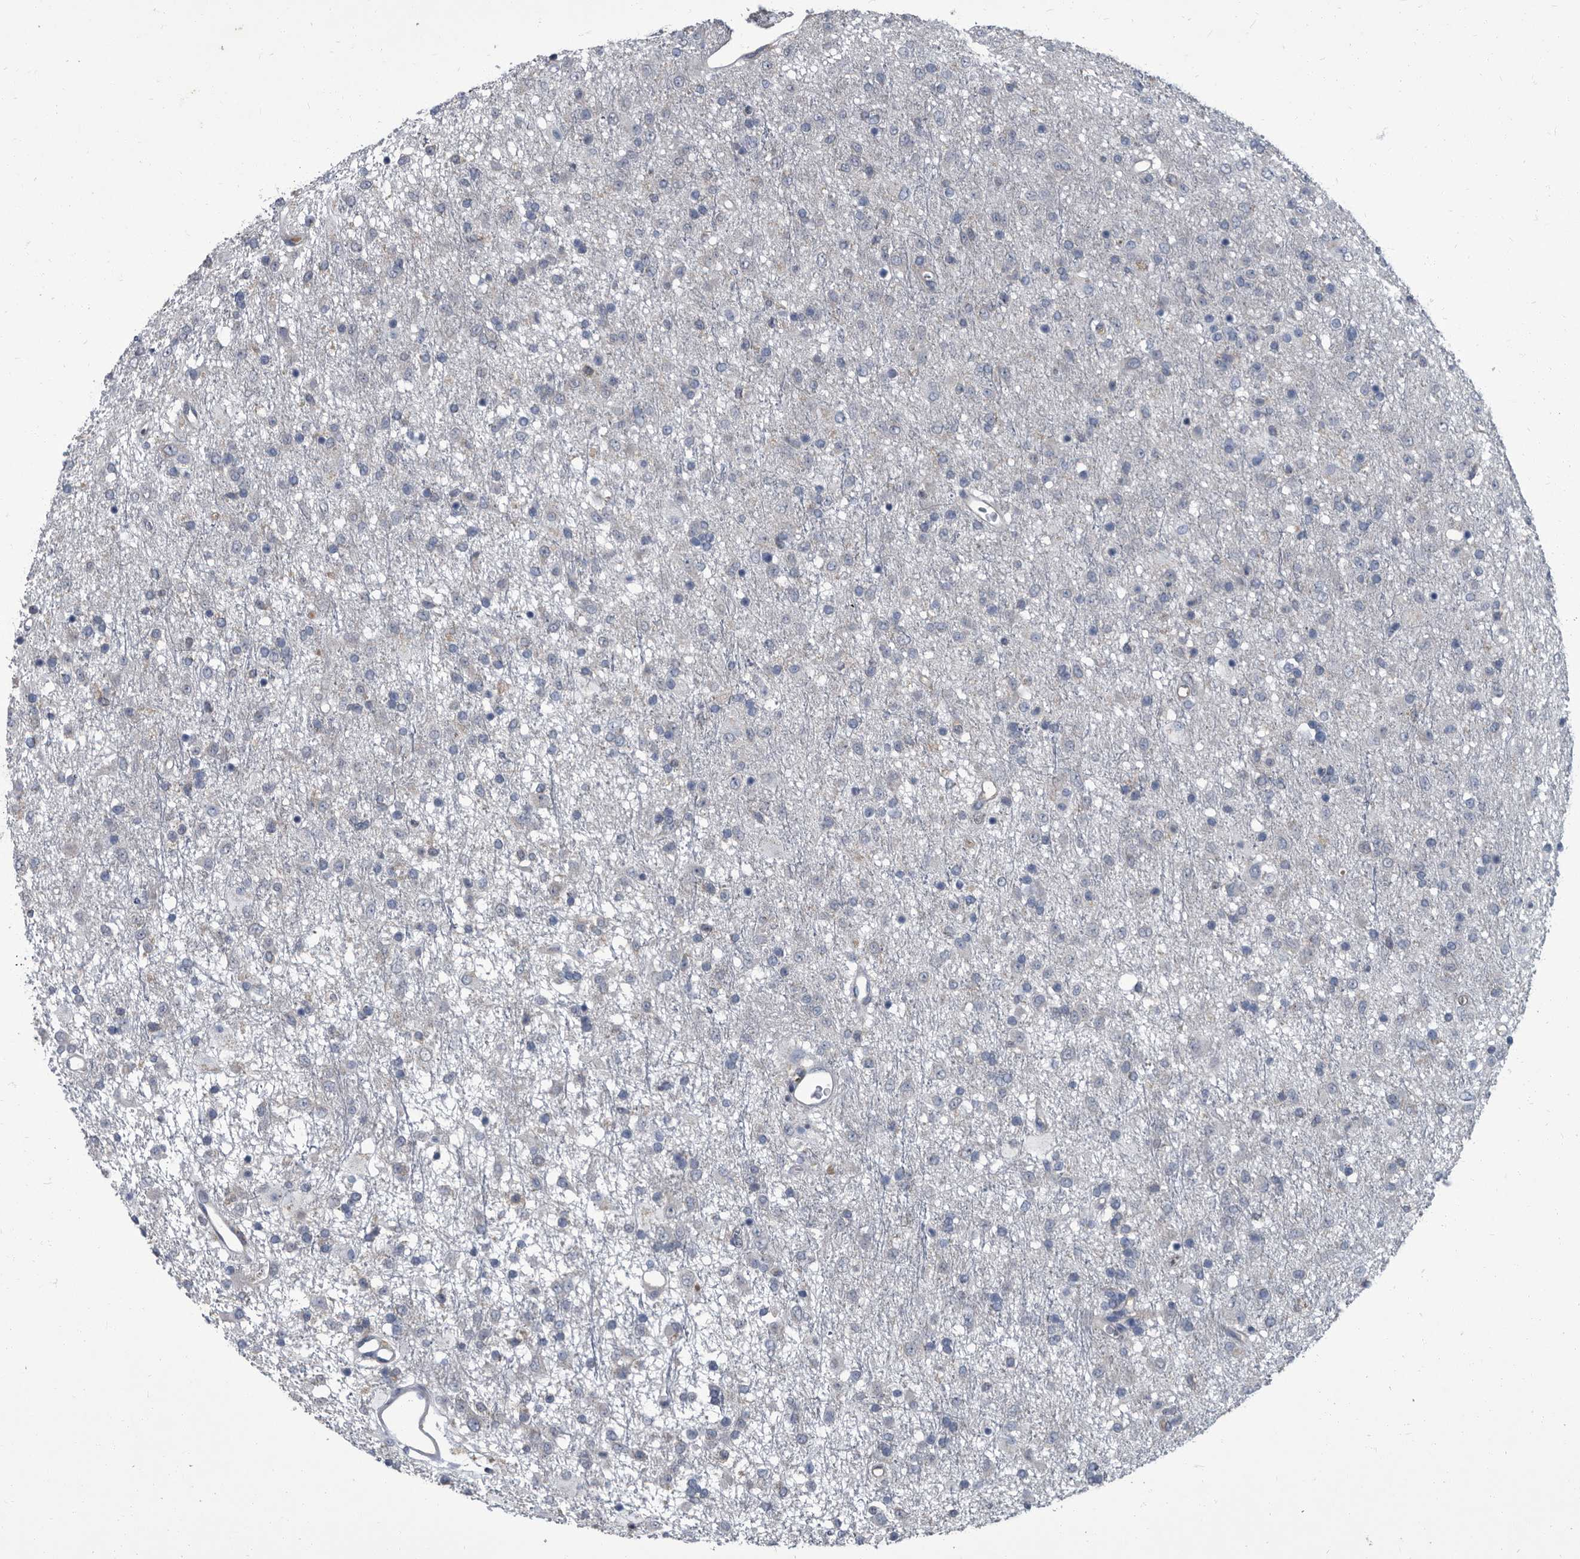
{"staining": {"intensity": "negative", "quantity": "none", "location": "none"}, "tissue": "glioma", "cell_type": "Tumor cells", "image_type": "cancer", "snomed": [{"axis": "morphology", "description": "Glioma, malignant, Low grade"}, {"axis": "topography", "description": "Brain"}], "caption": "Immunohistochemistry (IHC) histopathology image of neoplastic tissue: human malignant glioma (low-grade) stained with DAB exhibits no significant protein staining in tumor cells. (Brightfield microscopy of DAB (3,3'-diaminobenzidine) IHC at high magnification).", "gene": "CDV3", "patient": {"sex": "male", "age": 65}}